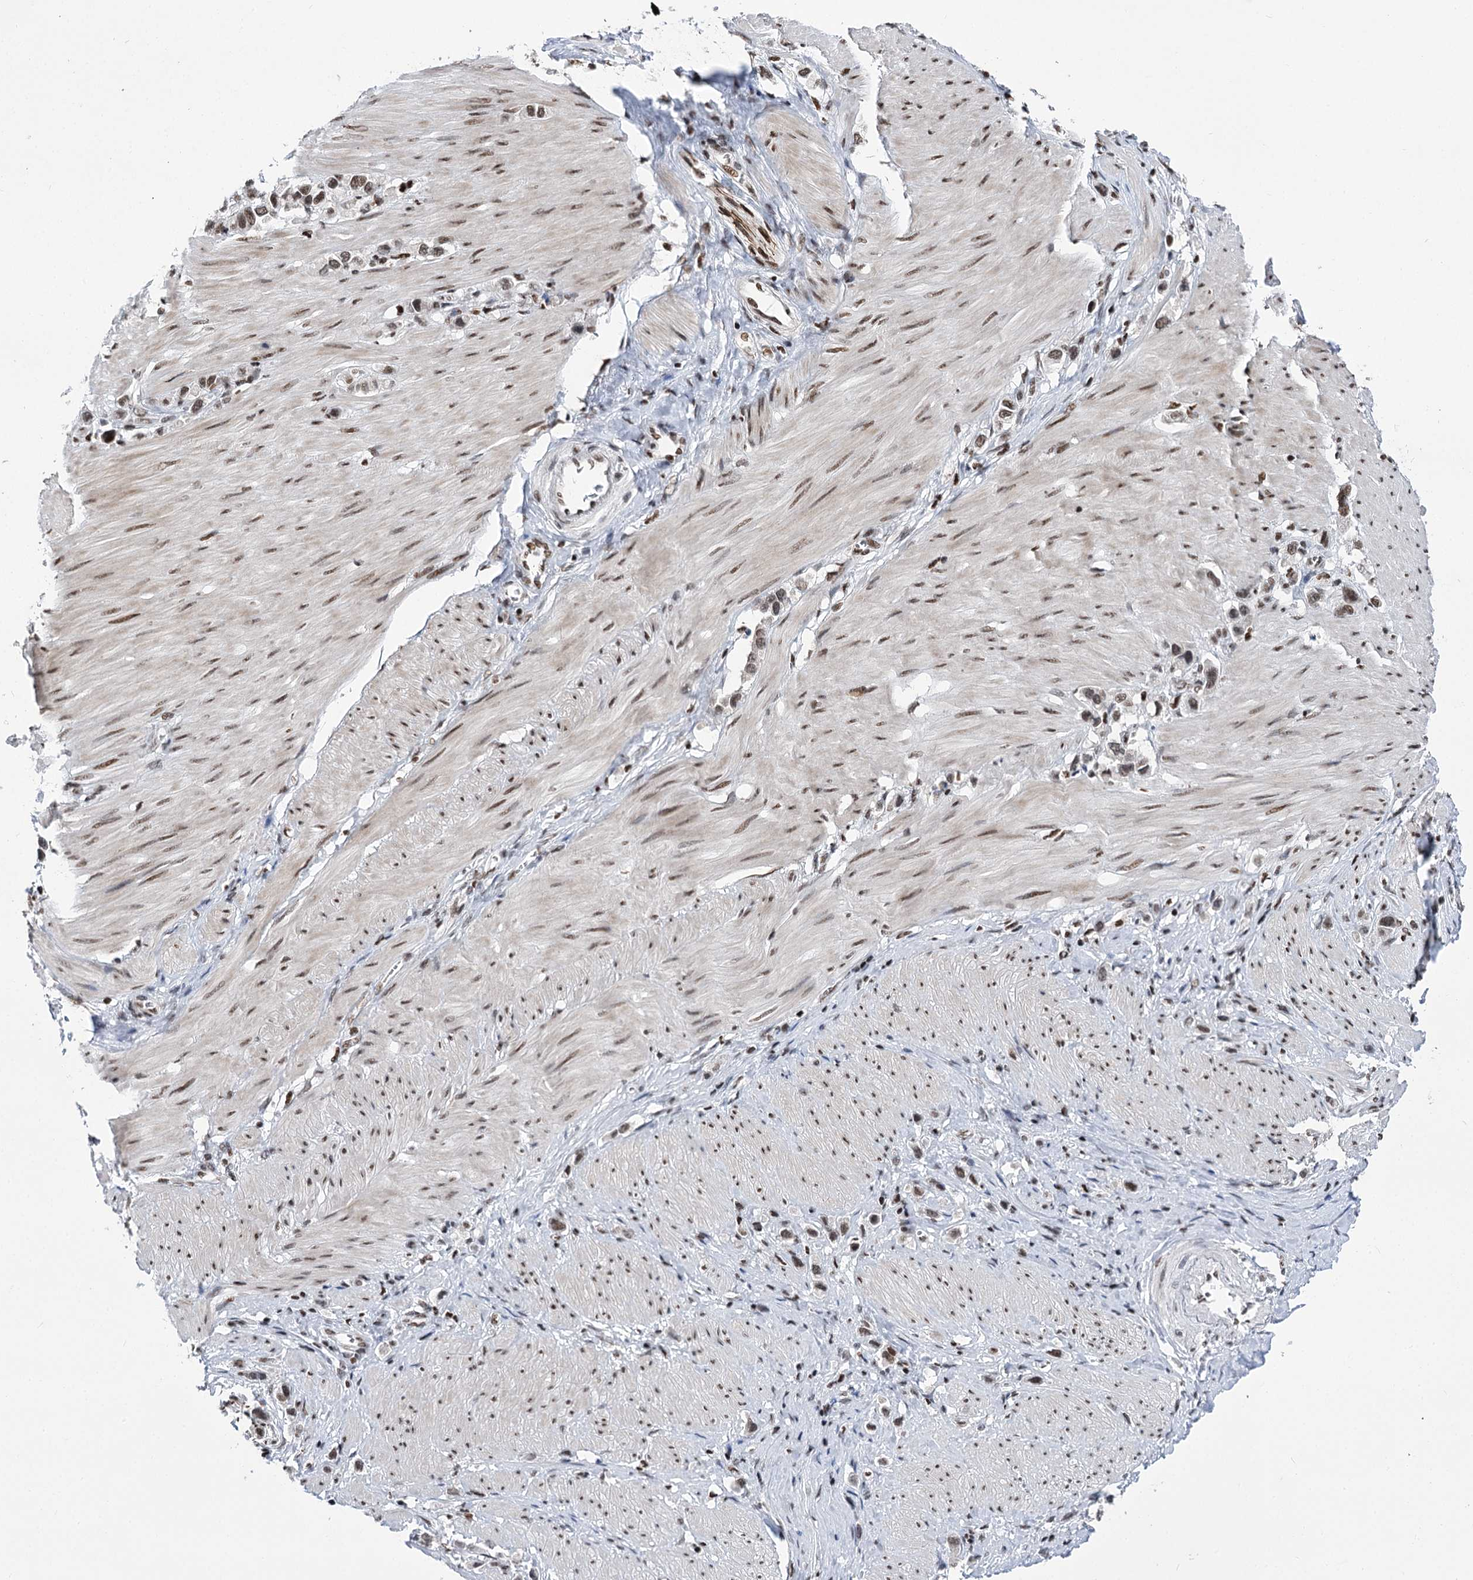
{"staining": {"intensity": "weak", "quantity": ">75%", "location": "nuclear"}, "tissue": "stomach cancer", "cell_type": "Tumor cells", "image_type": "cancer", "snomed": [{"axis": "morphology", "description": "Normal tissue, NOS"}, {"axis": "morphology", "description": "Adenocarcinoma, NOS"}, {"axis": "topography", "description": "Stomach, upper"}, {"axis": "topography", "description": "Stomach"}], "caption": "Protein staining of adenocarcinoma (stomach) tissue demonstrates weak nuclear expression in about >75% of tumor cells.", "gene": "POU4F3", "patient": {"sex": "female", "age": 65}}